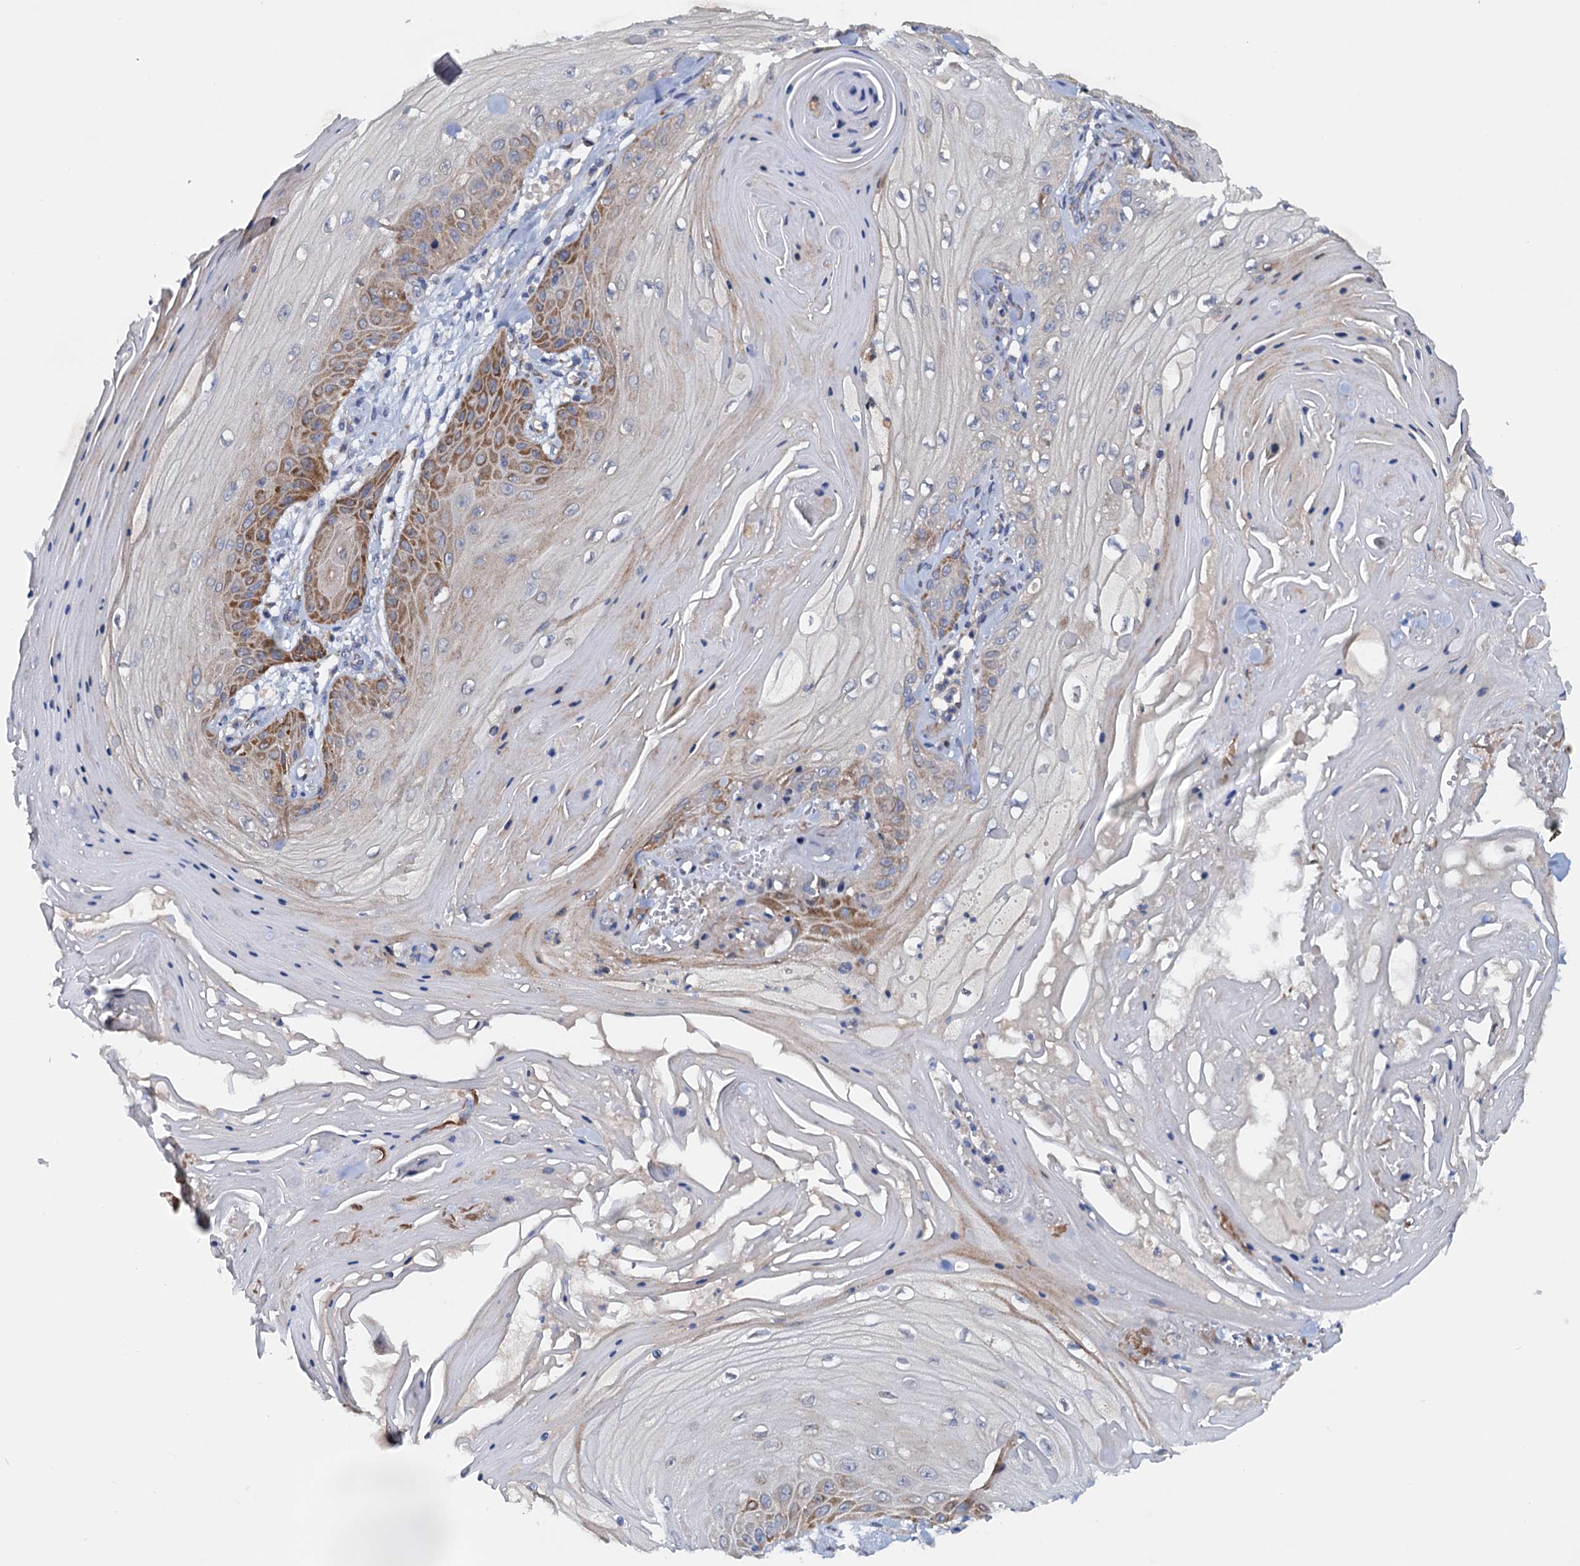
{"staining": {"intensity": "moderate", "quantity": "25%-75%", "location": "cytoplasmic/membranous"}, "tissue": "skin cancer", "cell_type": "Tumor cells", "image_type": "cancer", "snomed": [{"axis": "morphology", "description": "Squamous cell carcinoma, NOS"}, {"axis": "topography", "description": "Skin"}], "caption": "Skin squamous cell carcinoma stained with a brown dye shows moderate cytoplasmic/membranous positive staining in approximately 25%-75% of tumor cells.", "gene": "RASSF9", "patient": {"sex": "male", "age": 74}}